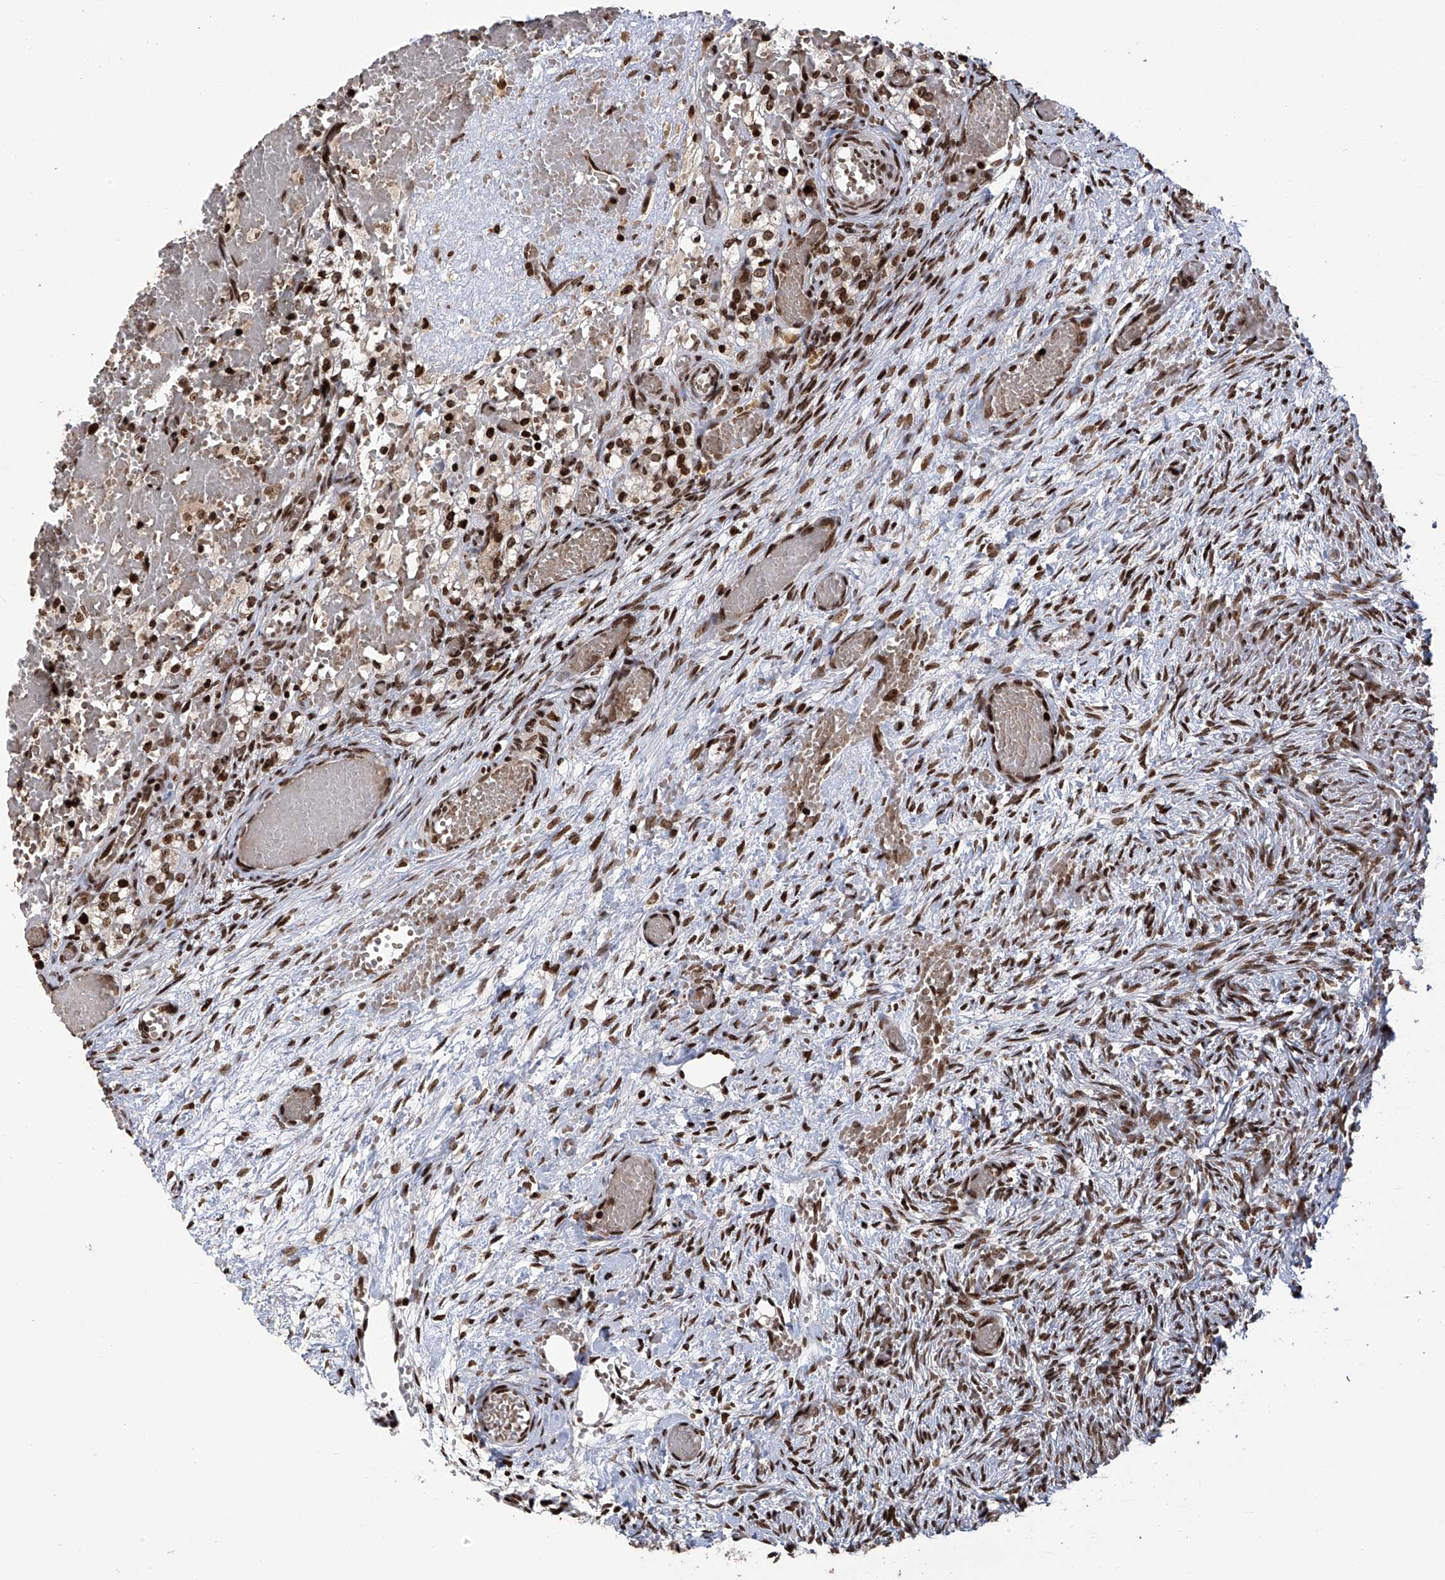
{"staining": {"intensity": "strong", "quantity": ">75%", "location": "nuclear"}, "tissue": "ovary", "cell_type": "Ovarian stroma cells", "image_type": "normal", "snomed": [{"axis": "morphology", "description": "Adenocarcinoma, NOS"}, {"axis": "topography", "description": "Endometrium"}], "caption": "A high amount of strong nuclear staining is identified in about >75% of ovarian stroma cells in benign ovary. (IHC, brightfield microscopy, high magnification).", "gene": "PAK1IP1", "patient": {"sex": "female", "age": 32}}